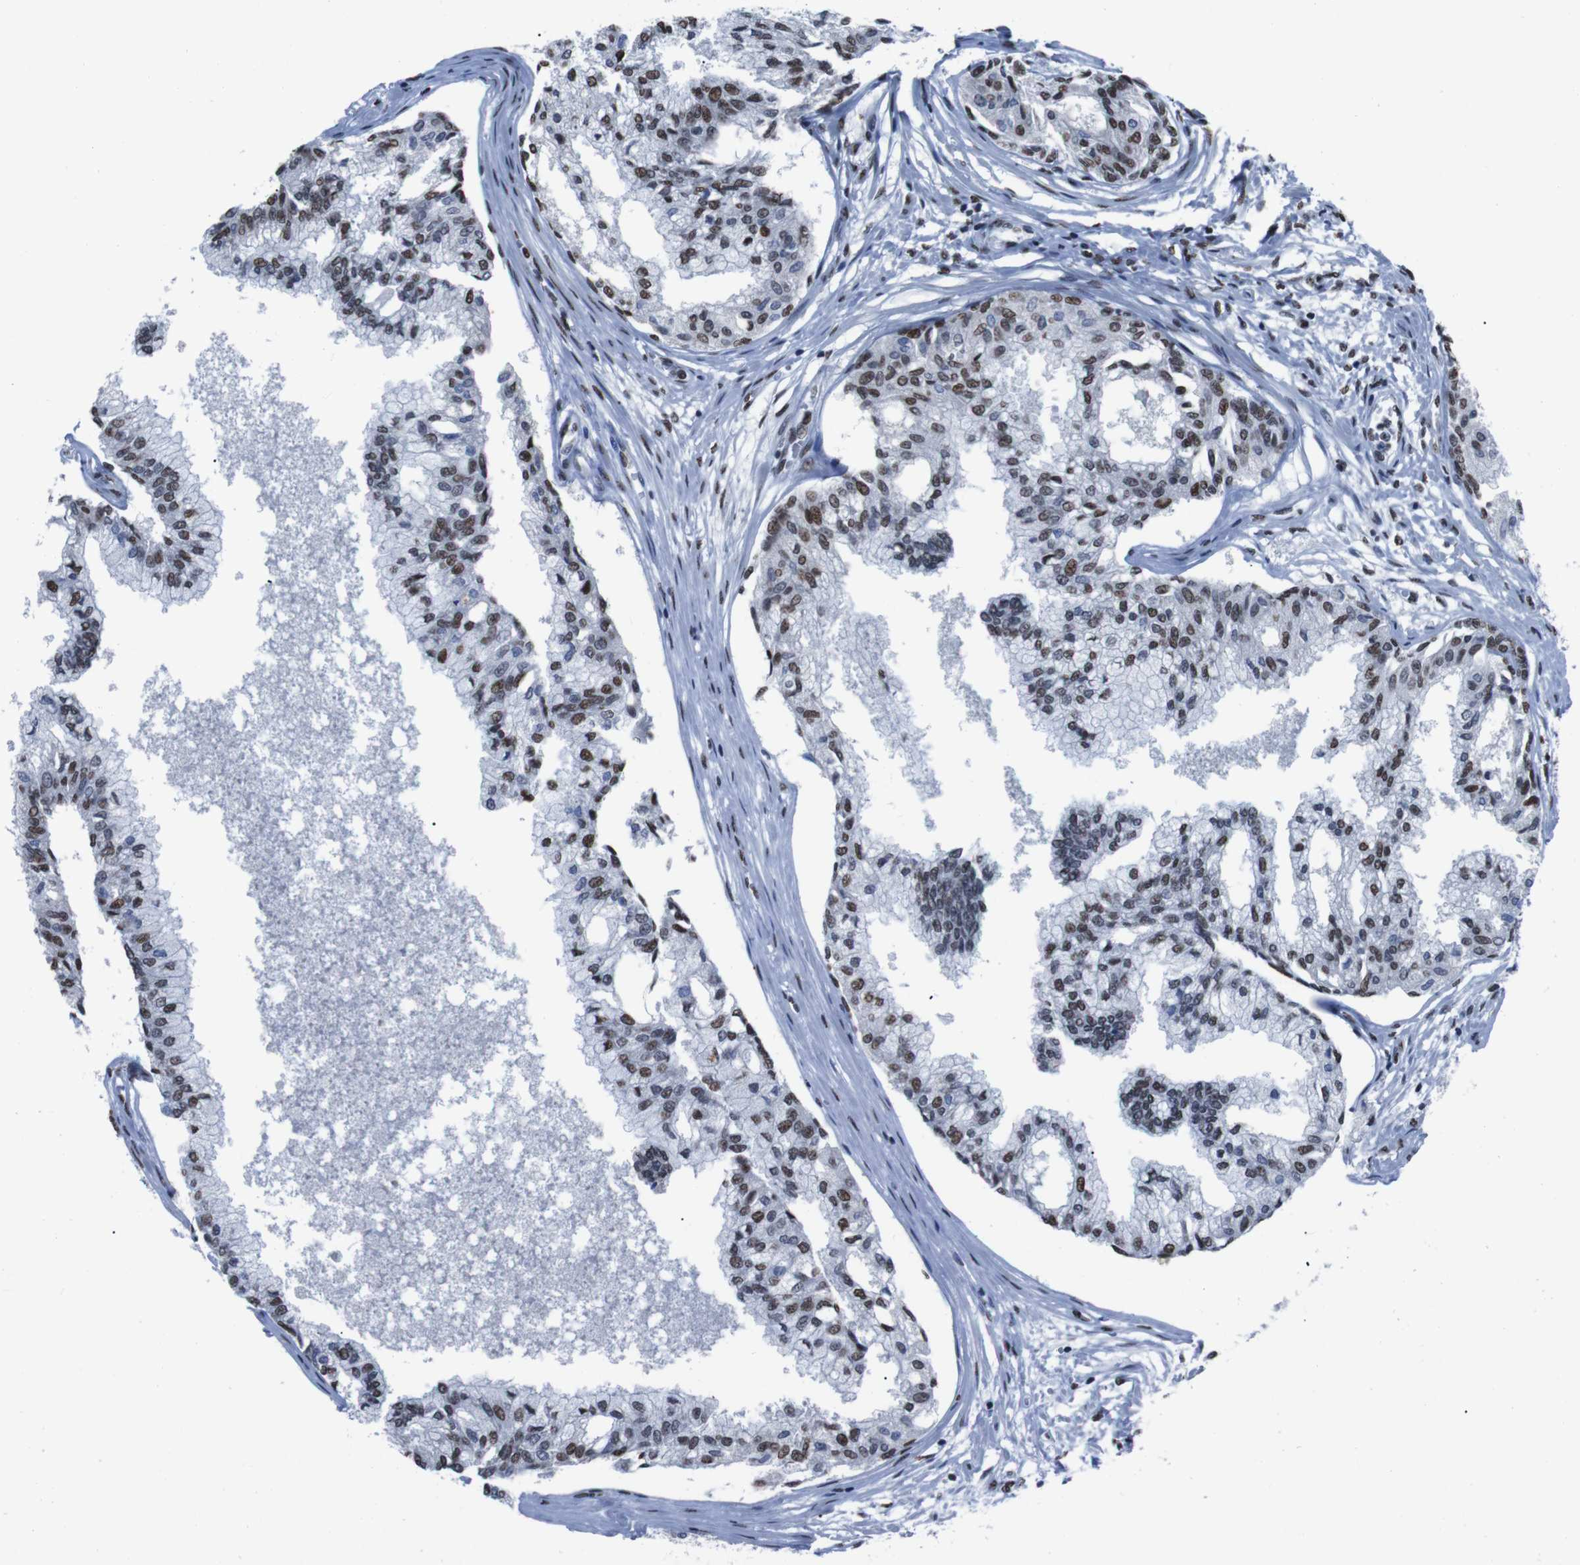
{"staining": {"intensity": "moderate", "quantity": ">75%", "location": "nuclear"}, "tissue": "prostate", "cell_type": "Glandular cells", "image_type": "normal", "snomed": [{"axis": "morphology", "description": "Normal tissue, NOS"}, {"axis": "topography", "description": "Prostate"}, {"axis": "topography", "description": "Seminal veicle"}], "caption": "Immunohistochemistry (IHC) image of benign prostate stained for a protein (brown), which demonstrates medium levels of moderate nuclear positivity in about >75% of glandular cells.", "gene": "PIP4P2", "patient": {"sex": "male", "age": 60}}